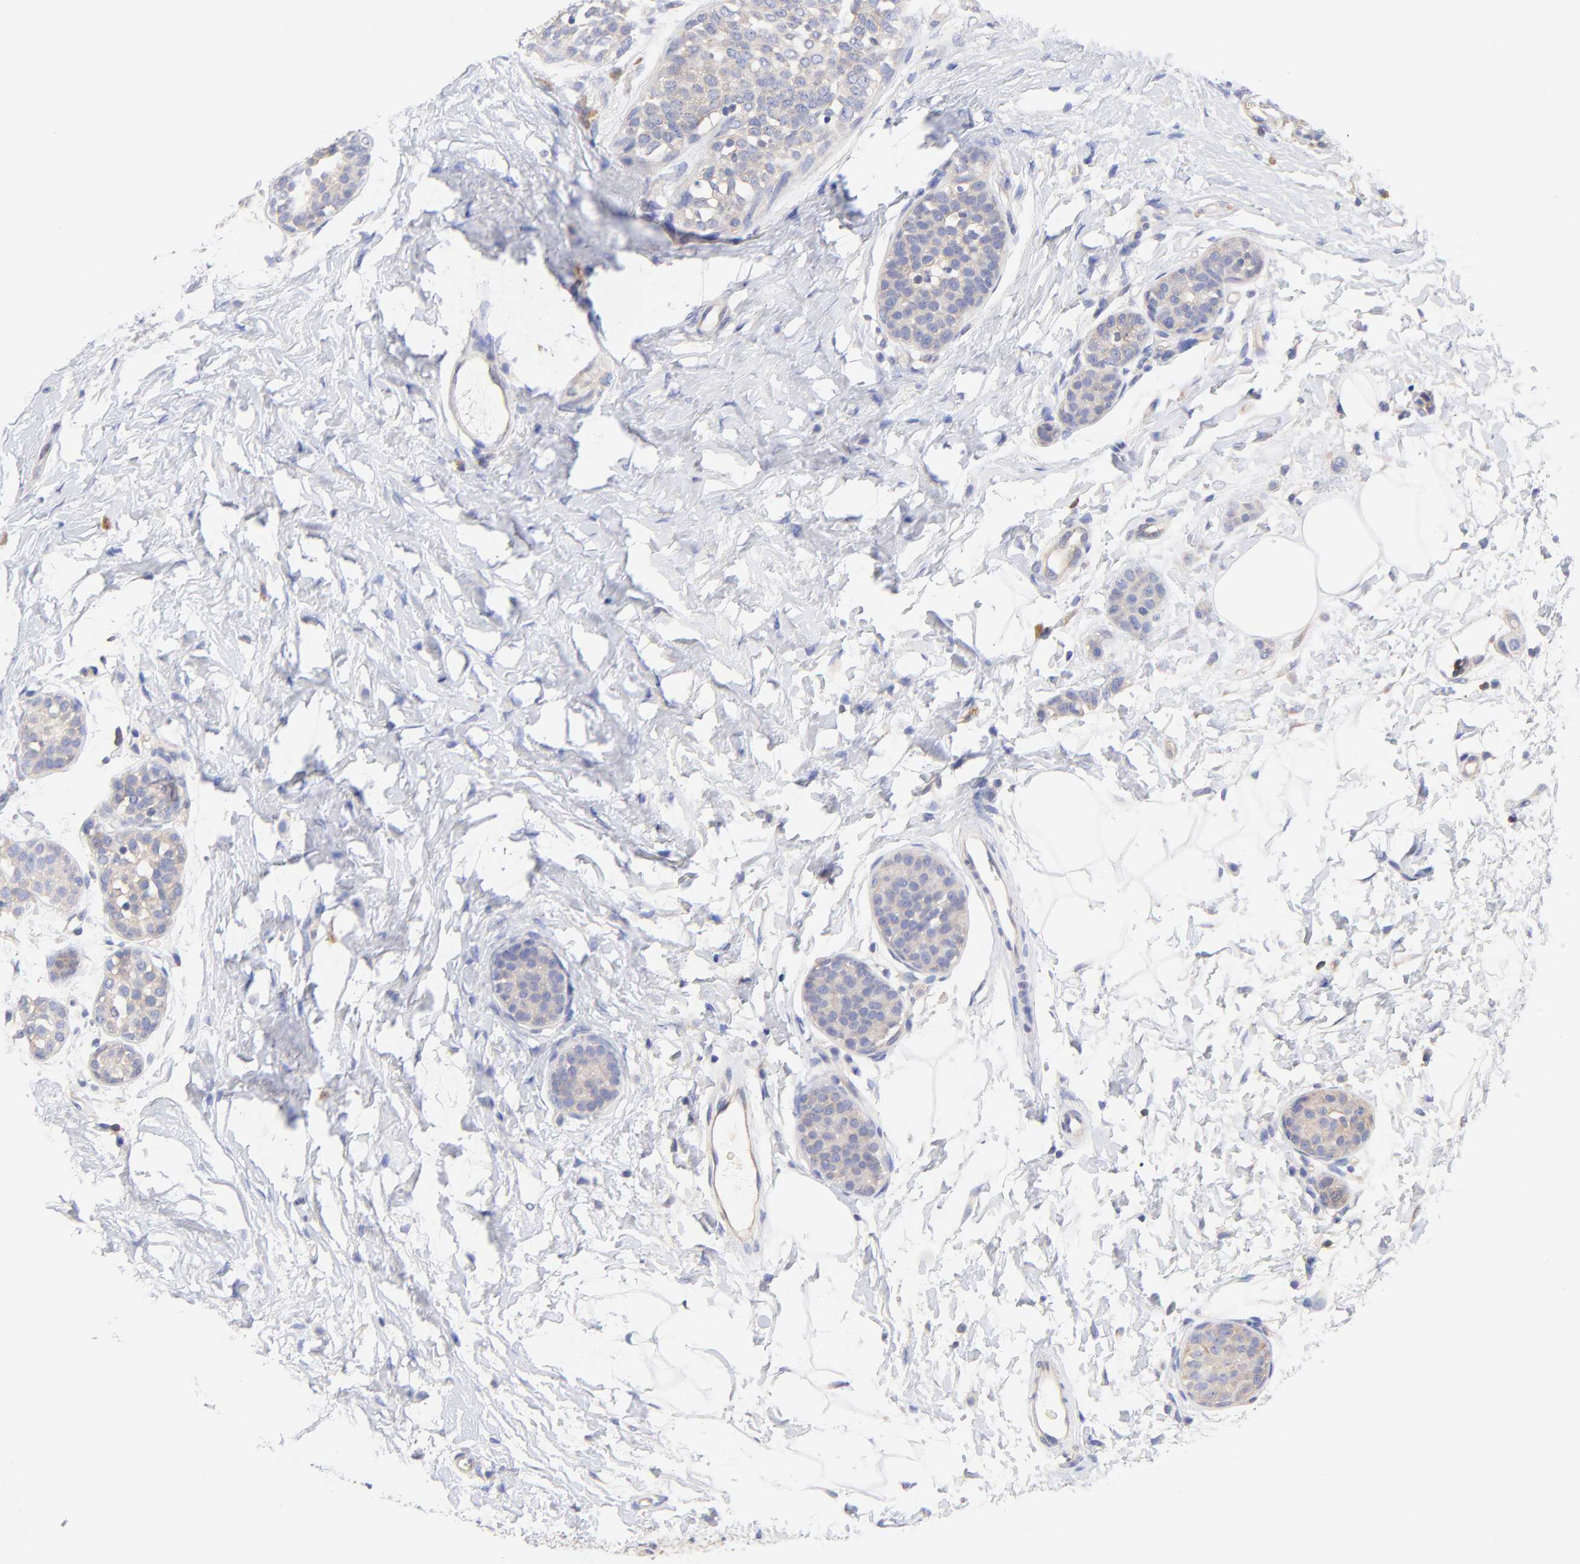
{"staining": {"intensity": "weak", "quantity": ">75%", "location": "cytoplasmic/membranous"}, "tissue": "breast cancer", "cell_type": "Tumor cells", "image_type": "cancer", "snomed": [{"axis": "morphology", "description": "Lobular carcinoma, in situ"}, {"axis": "morphology", "description": "Lobular carcinoma"}, {"axis": "topography", "description": "Breast"}], "caption": "Weak cytoplasmic/membranous positivity for a protein is identified in approximately >75% of tumor cells of breast cancer (lobular carcinoma in situ) using immunohistochemistry (IHC).", "gene": "TNFRSF13C", "patient": {"sex": "female", "age": 41}}